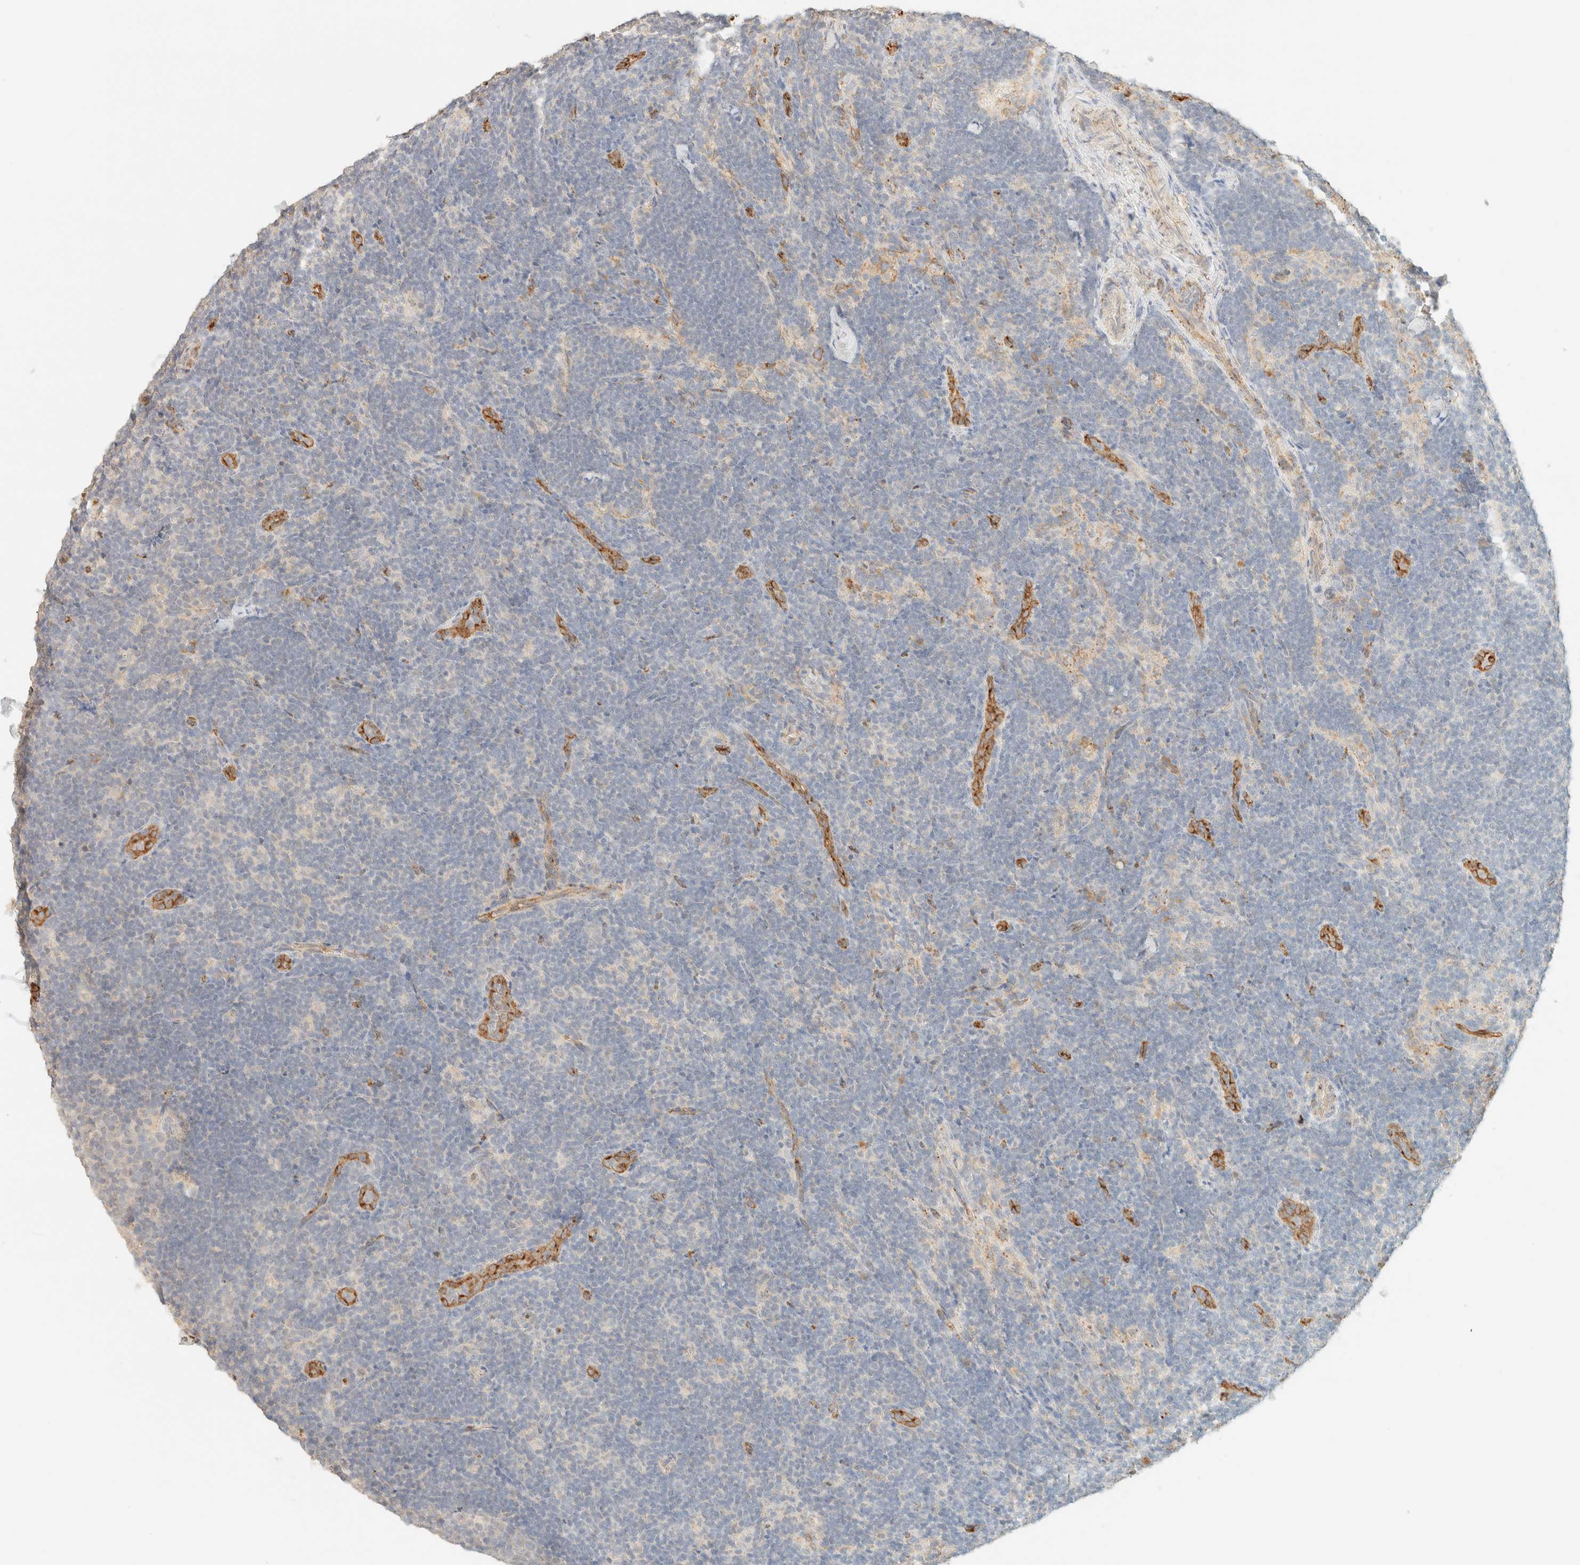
{"staining": {"intensity": "negative", "quantity": "none", "location": "none"}, "tissue": "lymph node", "cell_type": "Germinal center cells", "image_type": "normal", "snomed": [{"axis": "morphology", "description": "Normal tissue, NOS"}, {"axis": "topography", "description": "Lymph node"}], "caption": "The photomicrograph displays no staining of germinal center cells in benign lymph node. The staining is performed using DAB brown chromogen with nuclei counter-stained in using hematoxylin.", "gene": "SPARCL1", "patient": {"sex": "female", "age": 22}}